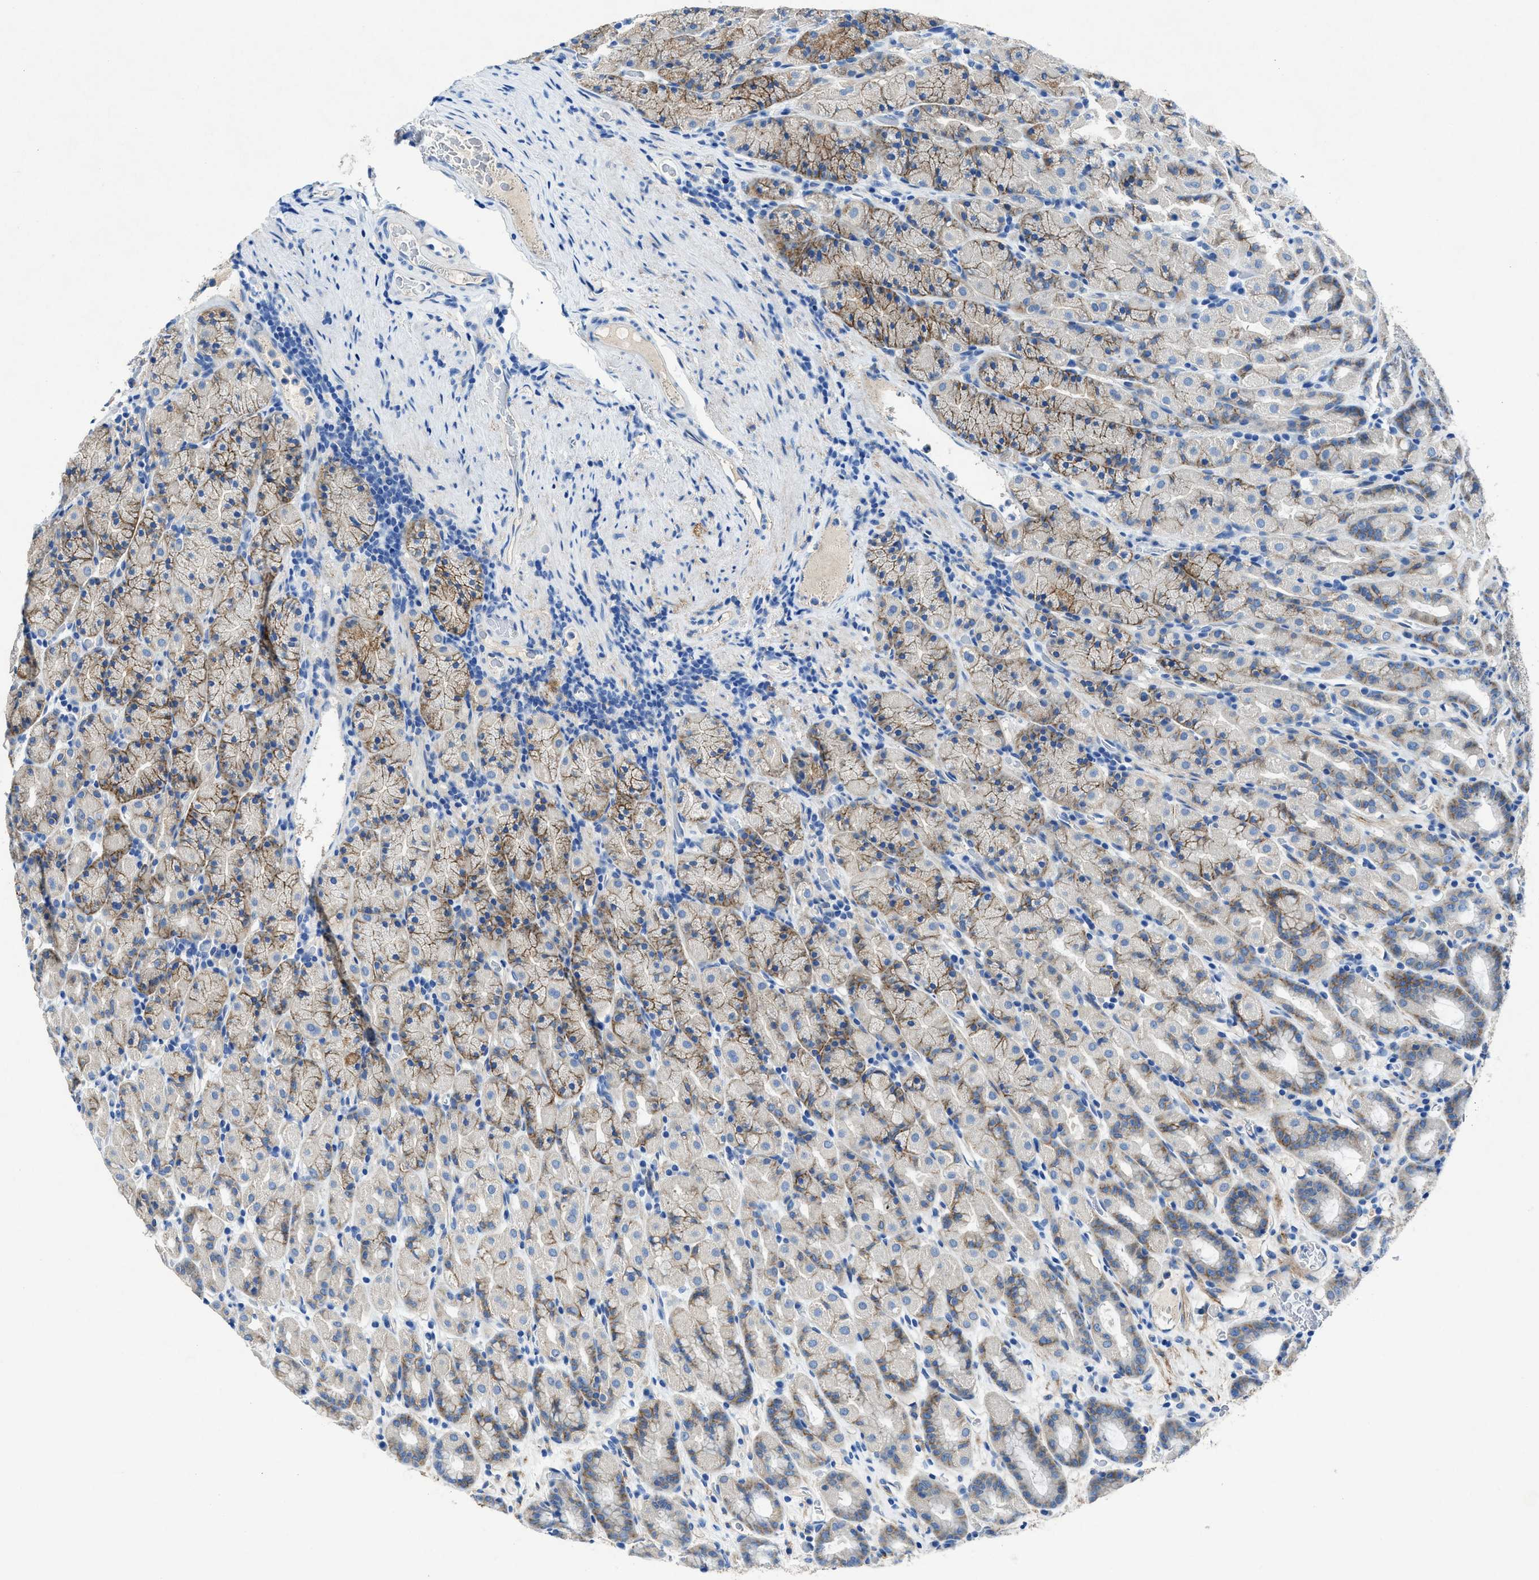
{"staining": {"intensity": "moderate", "quantity": "25%-75%", "location": "cytoplasmic/membranous"}, "tissue": "stomach", "cell_type": "Glandular cells", "image_type": "normal", "snomed": [{"axis": "morphology", "description": "Normal tissue, NOS"}, {"axis": "topography", "description": "Stomach, upper"}], "caption": "Moderate cytoplasmic/membranous staining is identified in about 25%-75% of glandular cells in benign stomach.", "gene": "PTGFRN", "patient": {"sex": "male", "age": 68}}